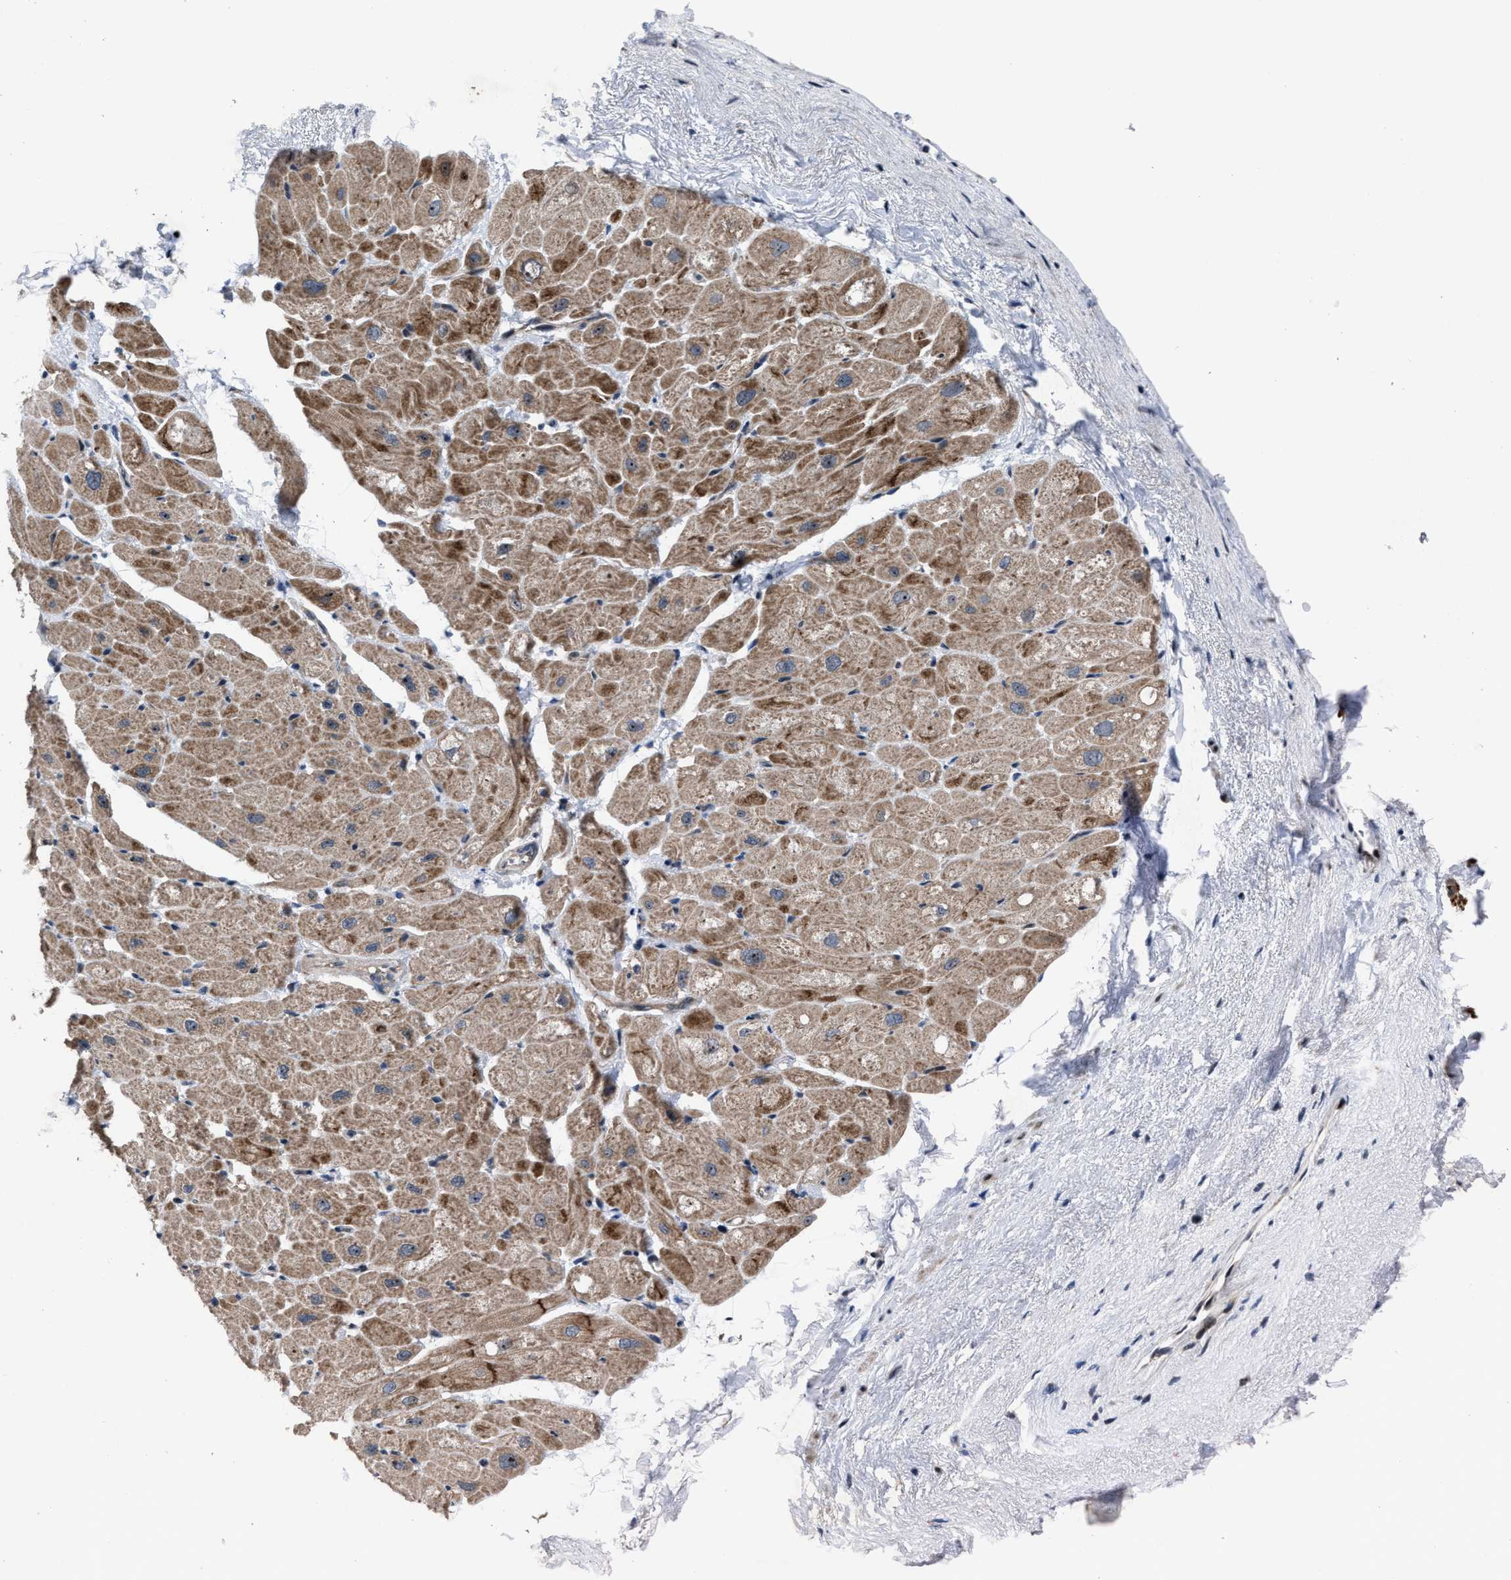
{"staining": {"intensity": "moderate", "quantity": ">75%", "location": "cytoplasmic/membranous"}, "tissue": "heart muscle", "cell_type": "Cardiomyocytes", "image_type": "normal", "snomed": [{"axis": "morphology", "description": "Normal tissue, NOS"}, {"axis": "topography", "description": "Heart"}], "caption": "A histopathology image of human heart muscle stained for a protein demonstrates moderate cytoplasmic/membranous brown staining in cardiomyocytes. Using DAB (brown) and hematoxylin (blue) stains, captured at high magnification using brightfield microscopy.", "gene": "HAUS6", "patient": {"sex": "male", "age": 49}}